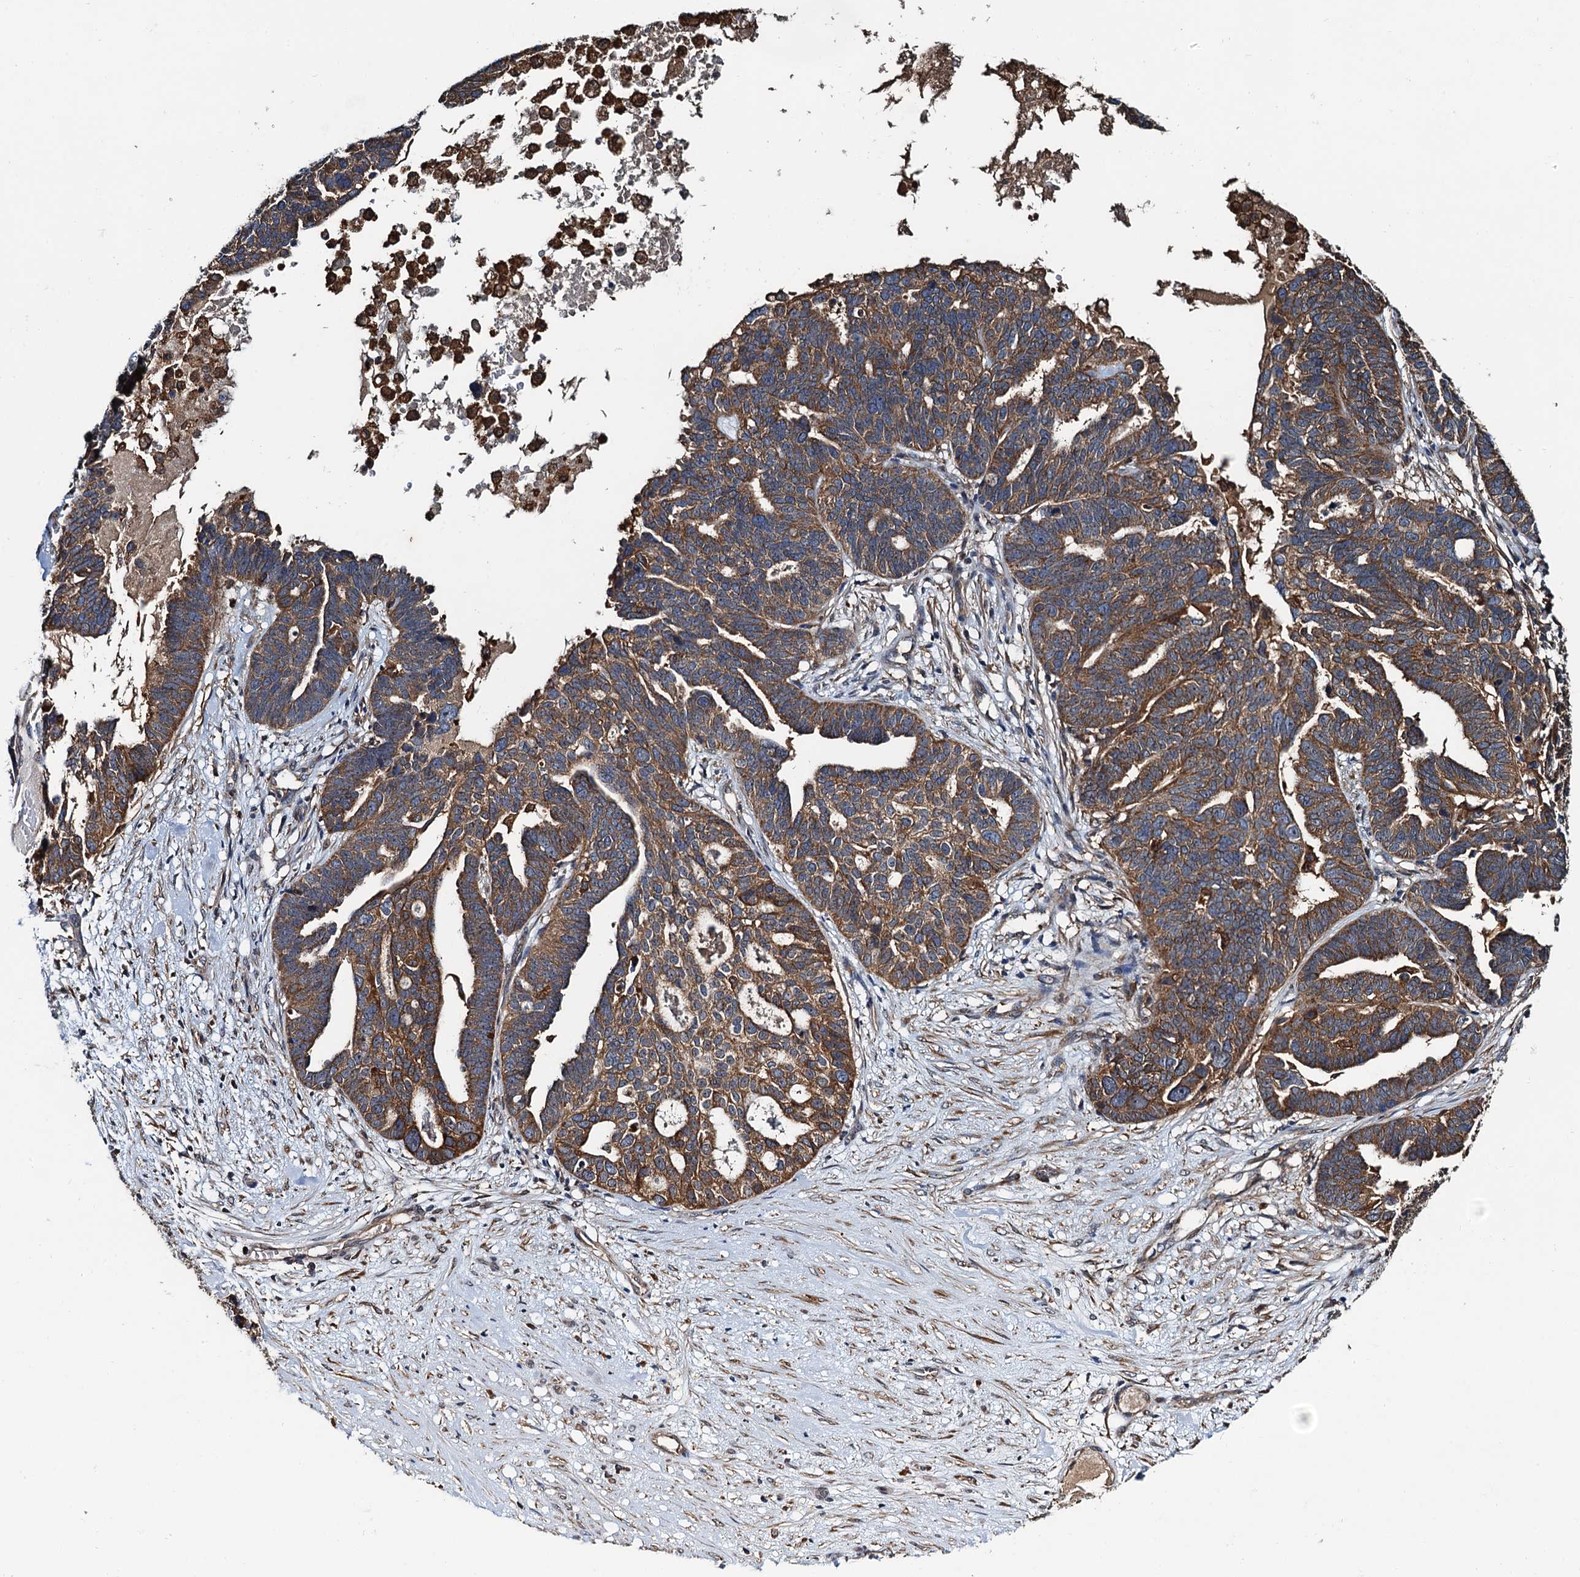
{"staining": {"intensity": "moderate", "quantity": ">75%", "location": "cytoplasmic/membranous"}, "tissue": "ovarian cancer", "cell_type": "Tumor cells", "image_type": "cancer", "snomed": [{"axis": "morphology", "description": "Cystadenocarcinoma, serous, NOS"}, {"axis": "topography", "description": "Ovary"}], "caption": "Protein expression analysis of human serous cystadenocarcinoma (ovarian) reveals moderate cytoplasmic/membranous expression in approximately >75% of tumor cells. (DAB IHC with brightfield microscopy, high magnification).", "gene": "USP6NL", "patient": {"sex": "female", "age": 59}}